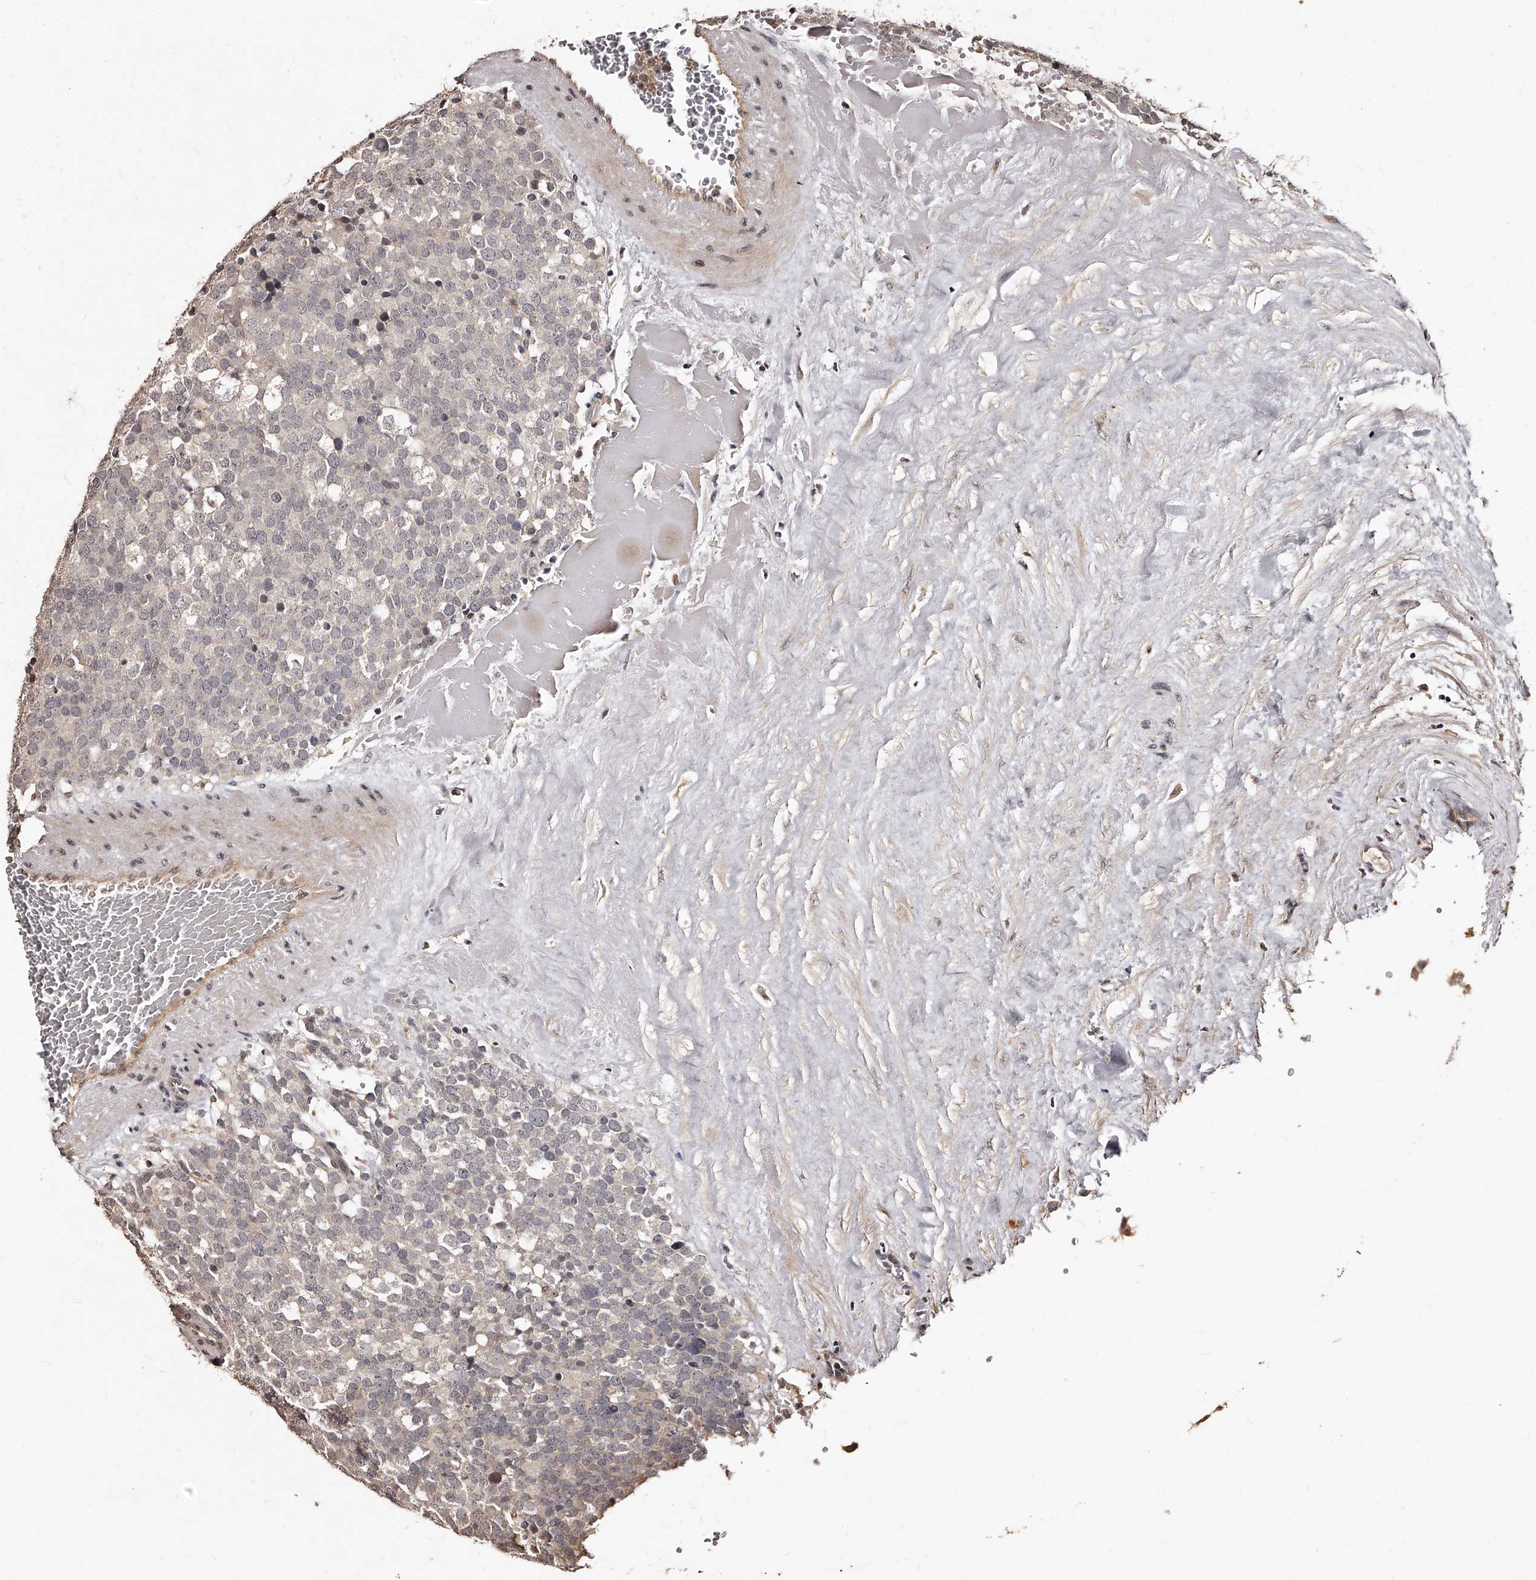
{"staining": {"intensity": "negative", "quantity": "none", "location": "none"}, "tissue": "testis cancer", "cell_type": "Tumor cells", "image_type": "cancer", "snomed": [{"axis": "morphology", "description": "Seminoma, NOS"}, {"axis": "topography", "description": "Testis"}], "caption": "Histopathology image shows no protein expression in tumor cells of testis cancer (seminoma) tissue.", "gene": "TSHR", "patient": {"sex": "male", "age": 71}}